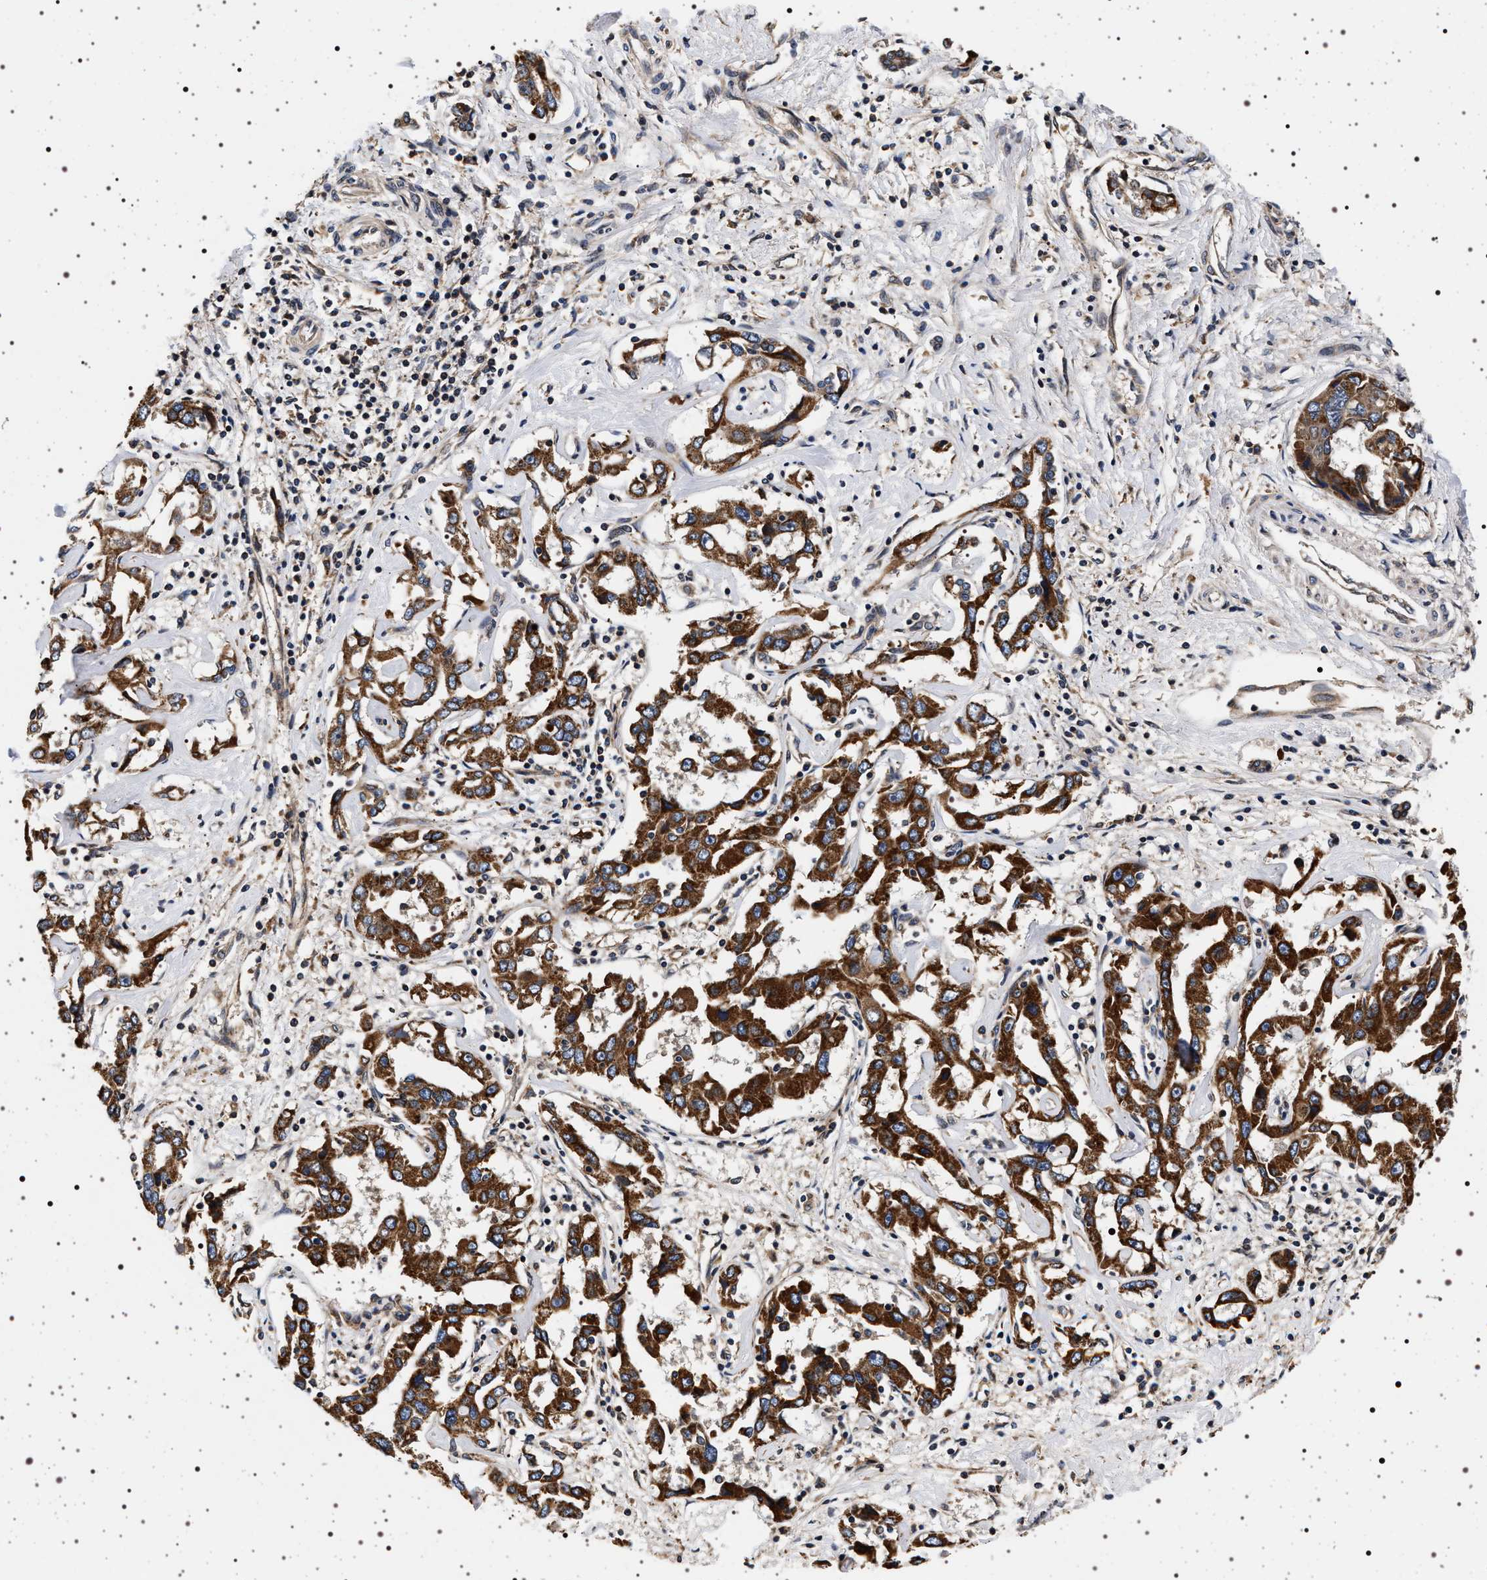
{"staining": {"intensity": "moderate", "quantity": ">75%", "location": "cytoplasmic/membranous"}, "tissue": "liver cancer", "cell_type": "Tumor cells", "image_type": "cancer", "snomed": [{"axis": "morphology", "description": "Cholangiocarcinoma"}, {"axis": "topography", "description": "Liver"}], "caption": "Protein expression analysis of human cholangiocarcinoma (liver) reveals moderate cytoplasmic/membranous expression in approximately >75% of tumor cells. (IHC, brightfield microscopy, high magnification).", "gene": "DCBLD2", "patient": {"sex": "male", "age": 59}}